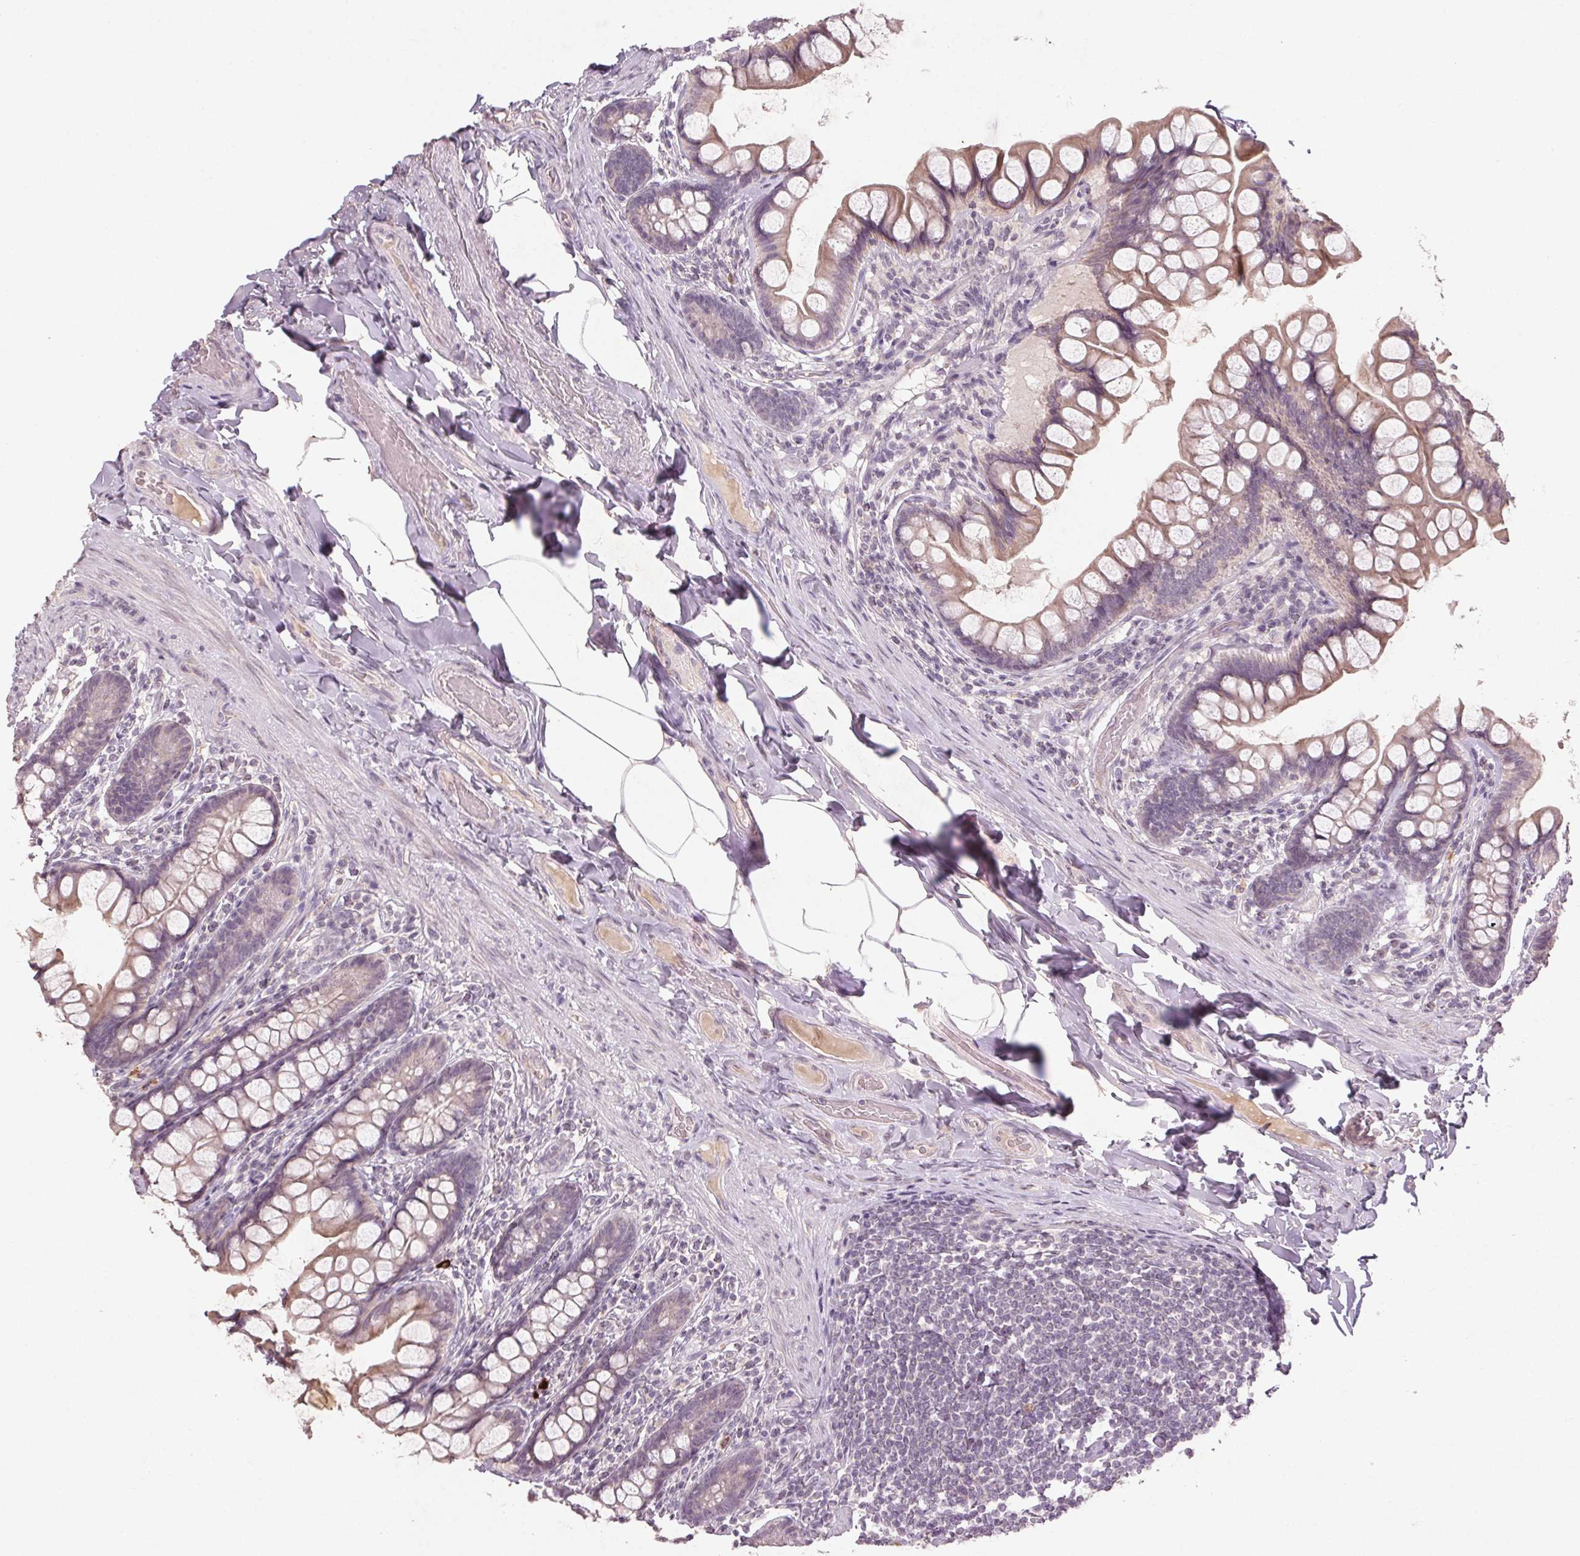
{"staining": {"intensity": "weak", "quantity": "25%-75%", "location": "cytoplasmic/membranous"}, "tissue": "small intestine", "cell_type": "Glandular cells", "image_type": "normal", "snomed": [{"axis": "morphology", "description": "Normal tissue, NOS"}, {"axis": "topography", "description": "Small intestine"}], "caption": "This histopathology image demonstrates immunohistochemistry (IHC) staining of normal human small intestine, with low weak cytoplasmic/membranous positivity in about 25%-75% of glandular cells.", "gene": "ENSG00000255641", "patient": {"sex": "male", "age": 70}}